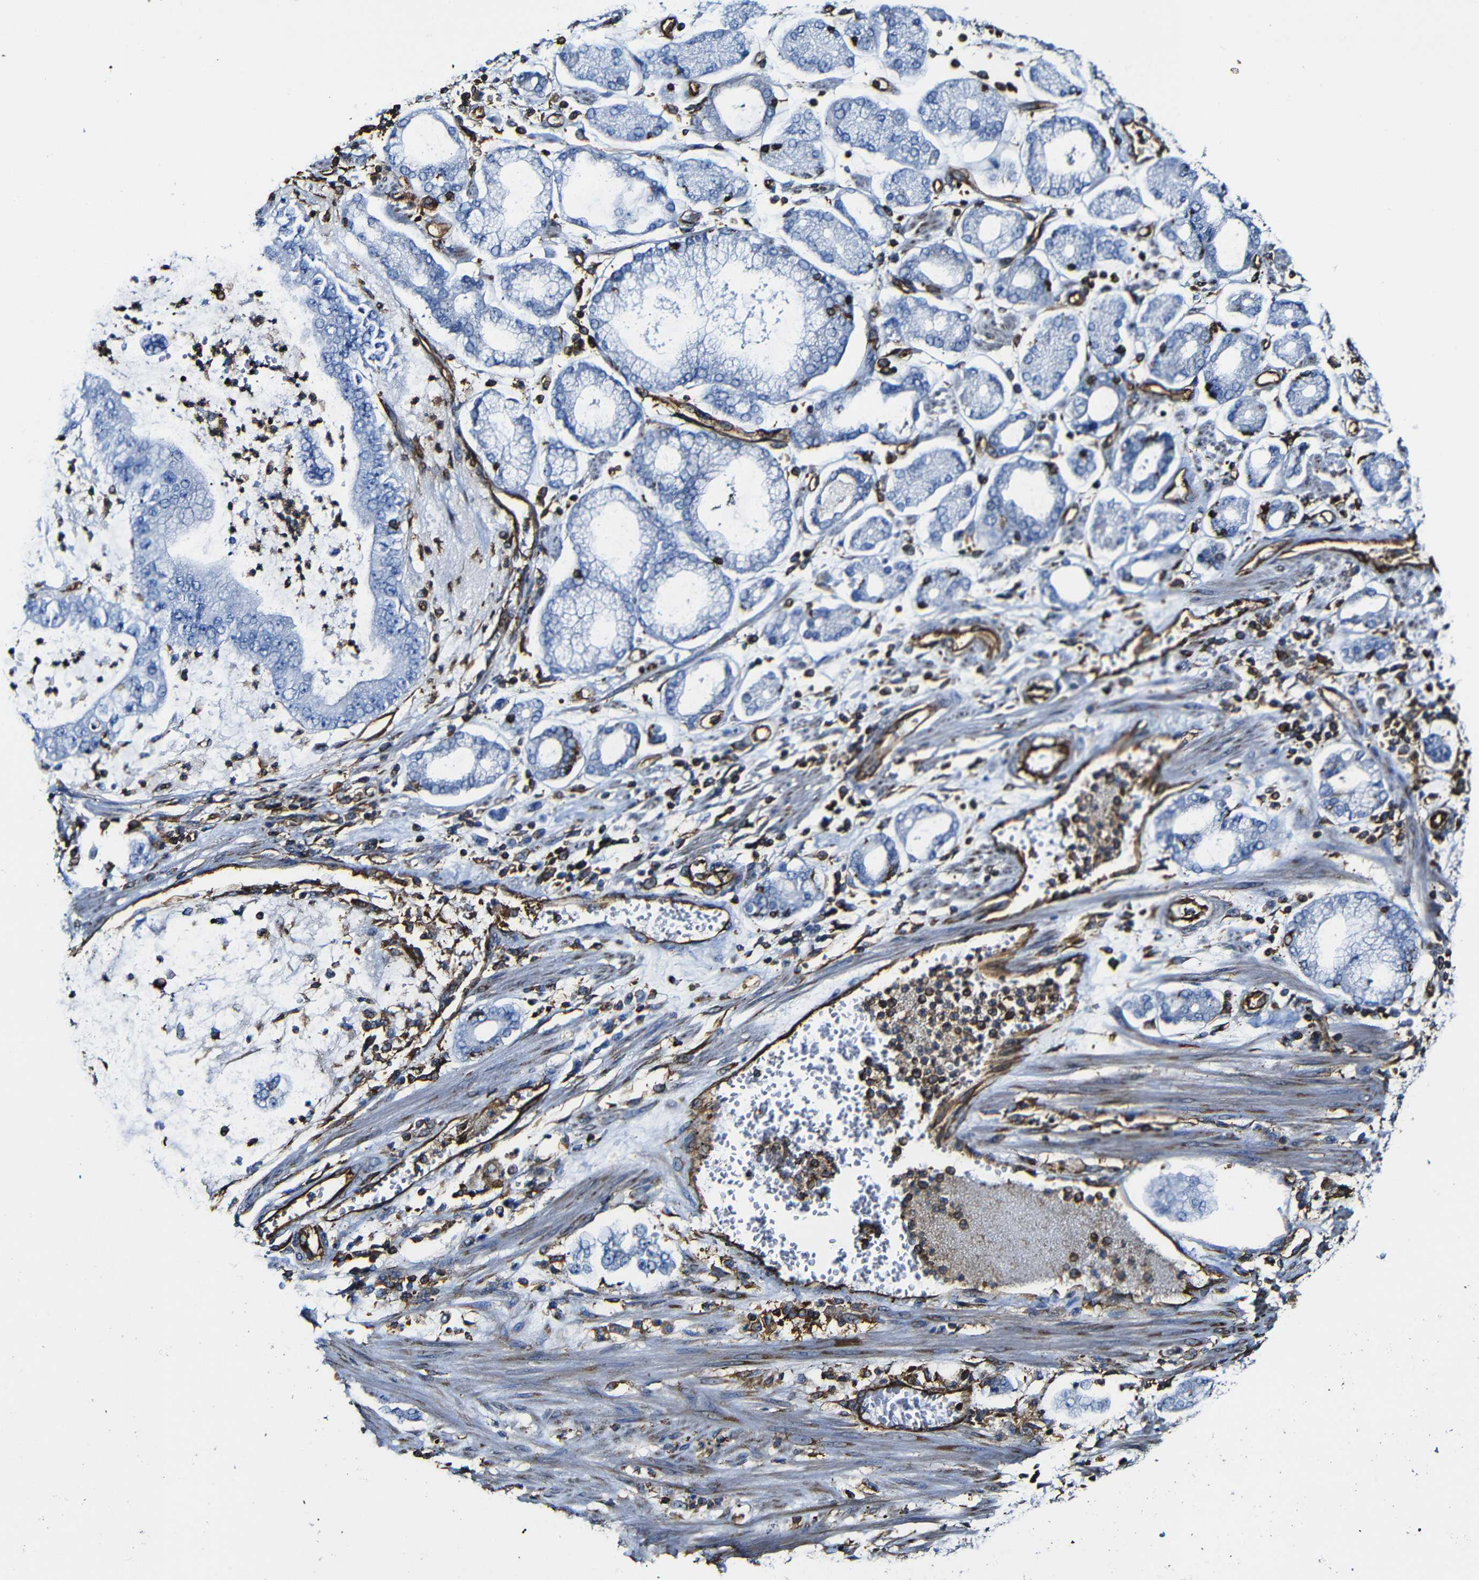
{"staining": {"intensity": "negative", "quantity": "none", "location": "none"}, "tissue": "stomach cancer", "cell_type": "Tumor cells", "image_type": "cancer", "snomed": [{"axis": "morphology", "description": "Adenocarcinoma, NOS"}, {"axis": "topography", "description": "Stomach"}], "caption": "IHC histopathology image of human adenocarcinoma (stomach) stained for a protein (brown), which exhibits no positivity in tumor cells. (DAB IHC visualized using brightfield microscopy, high magnification).", "gene": "MSN", "patient": {"sex": "male", "age": 76}}